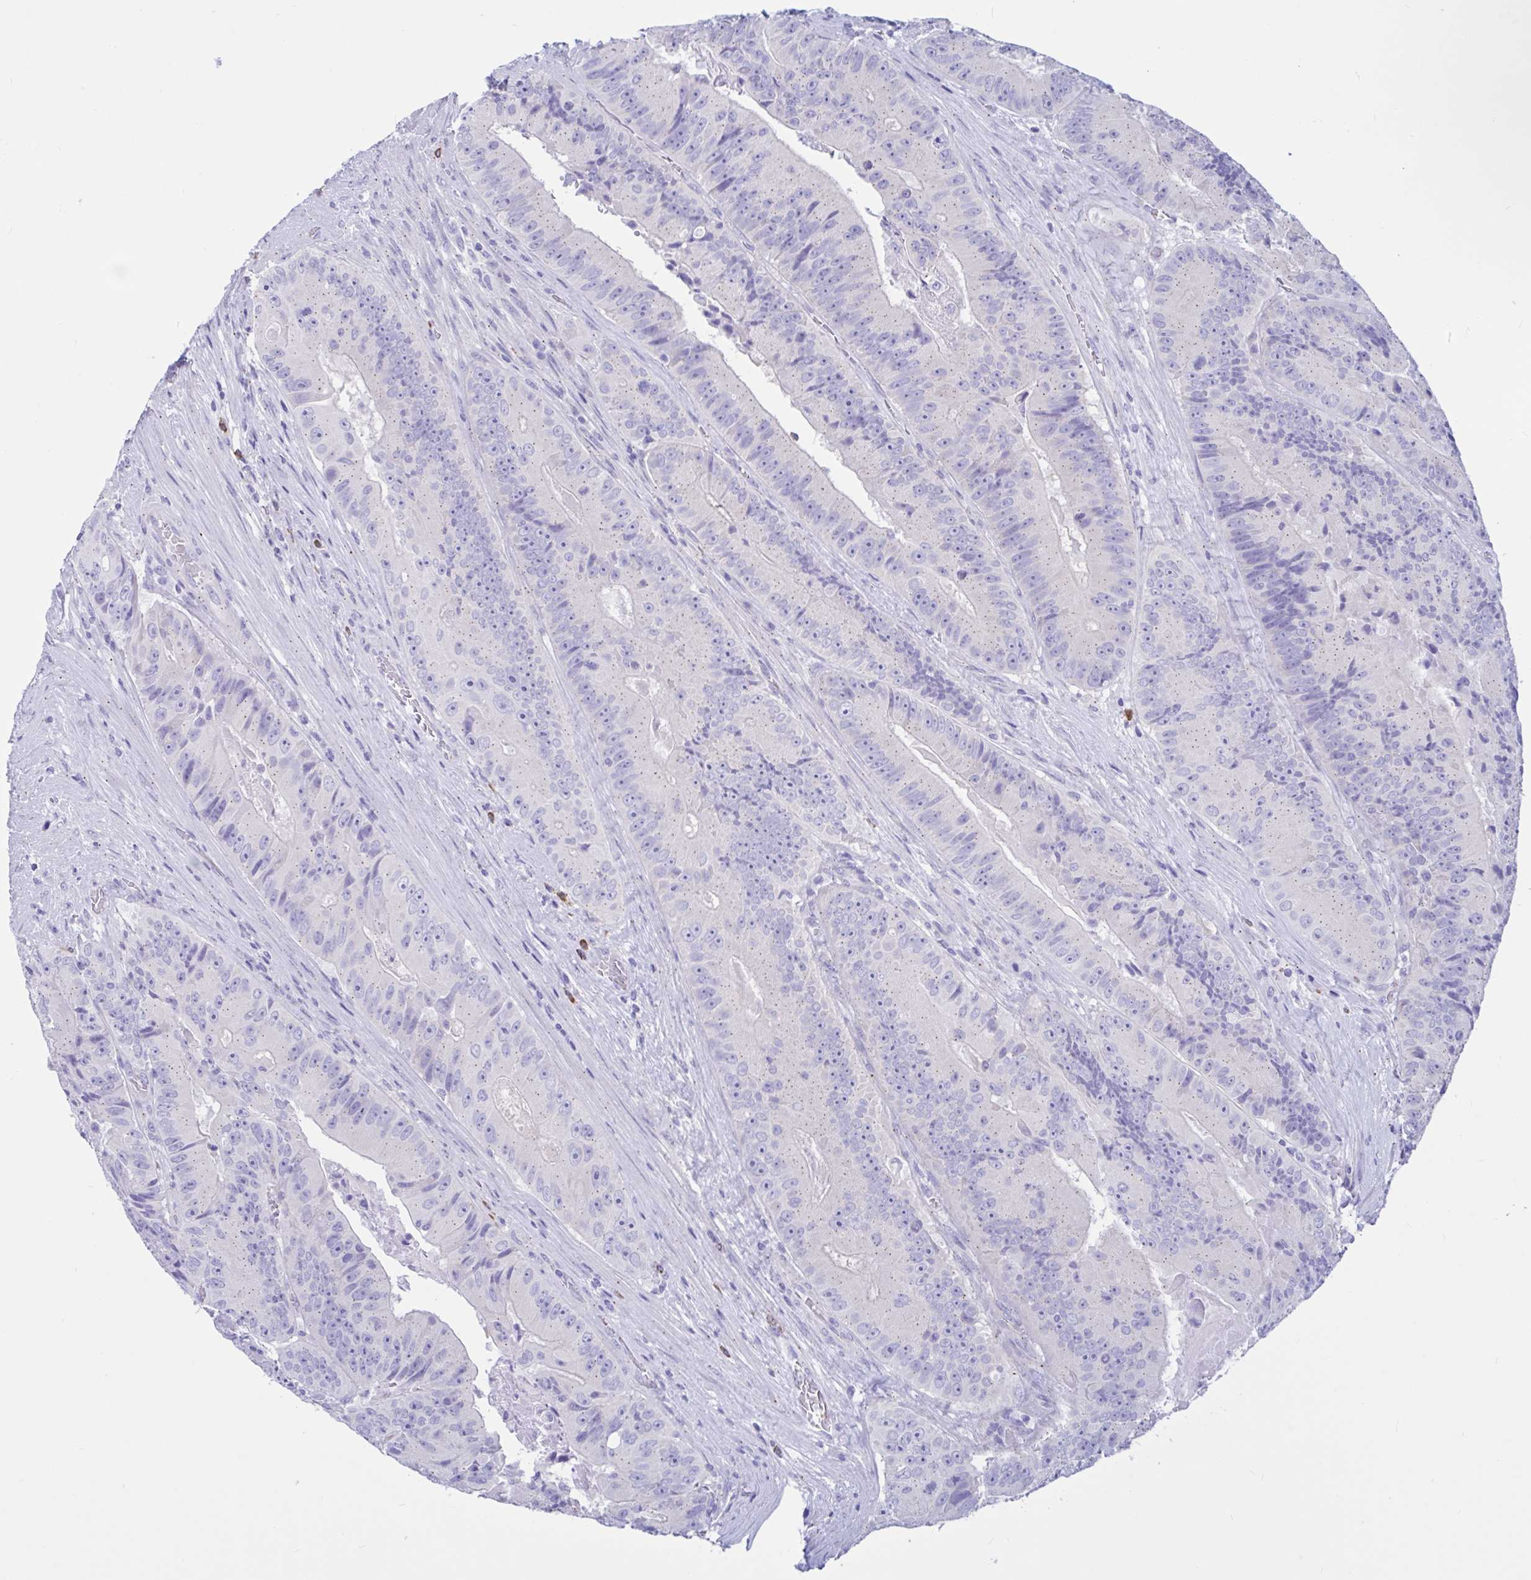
{"staining": {"intensity": "weak", "quantity": "<25%", "location": "cytoplasmic/membranous"}, "tissue": "colorectal cancer", "cell_type": "Tumor cells", "image_type": "cancer", "snomed": [{"axis": "morphology", "description": "Adenocarcinoma, NOS"}, {"axis": "topography", "description": "Colon"}], "caption": "High power microscopy image of an immunohistochemistry photomicrograph of colorectal adenocarcinoma, revealing no significant positivity in tumor cells.", "gene": "RNASE3", "patient": {"sex": "female", "age": 86}}